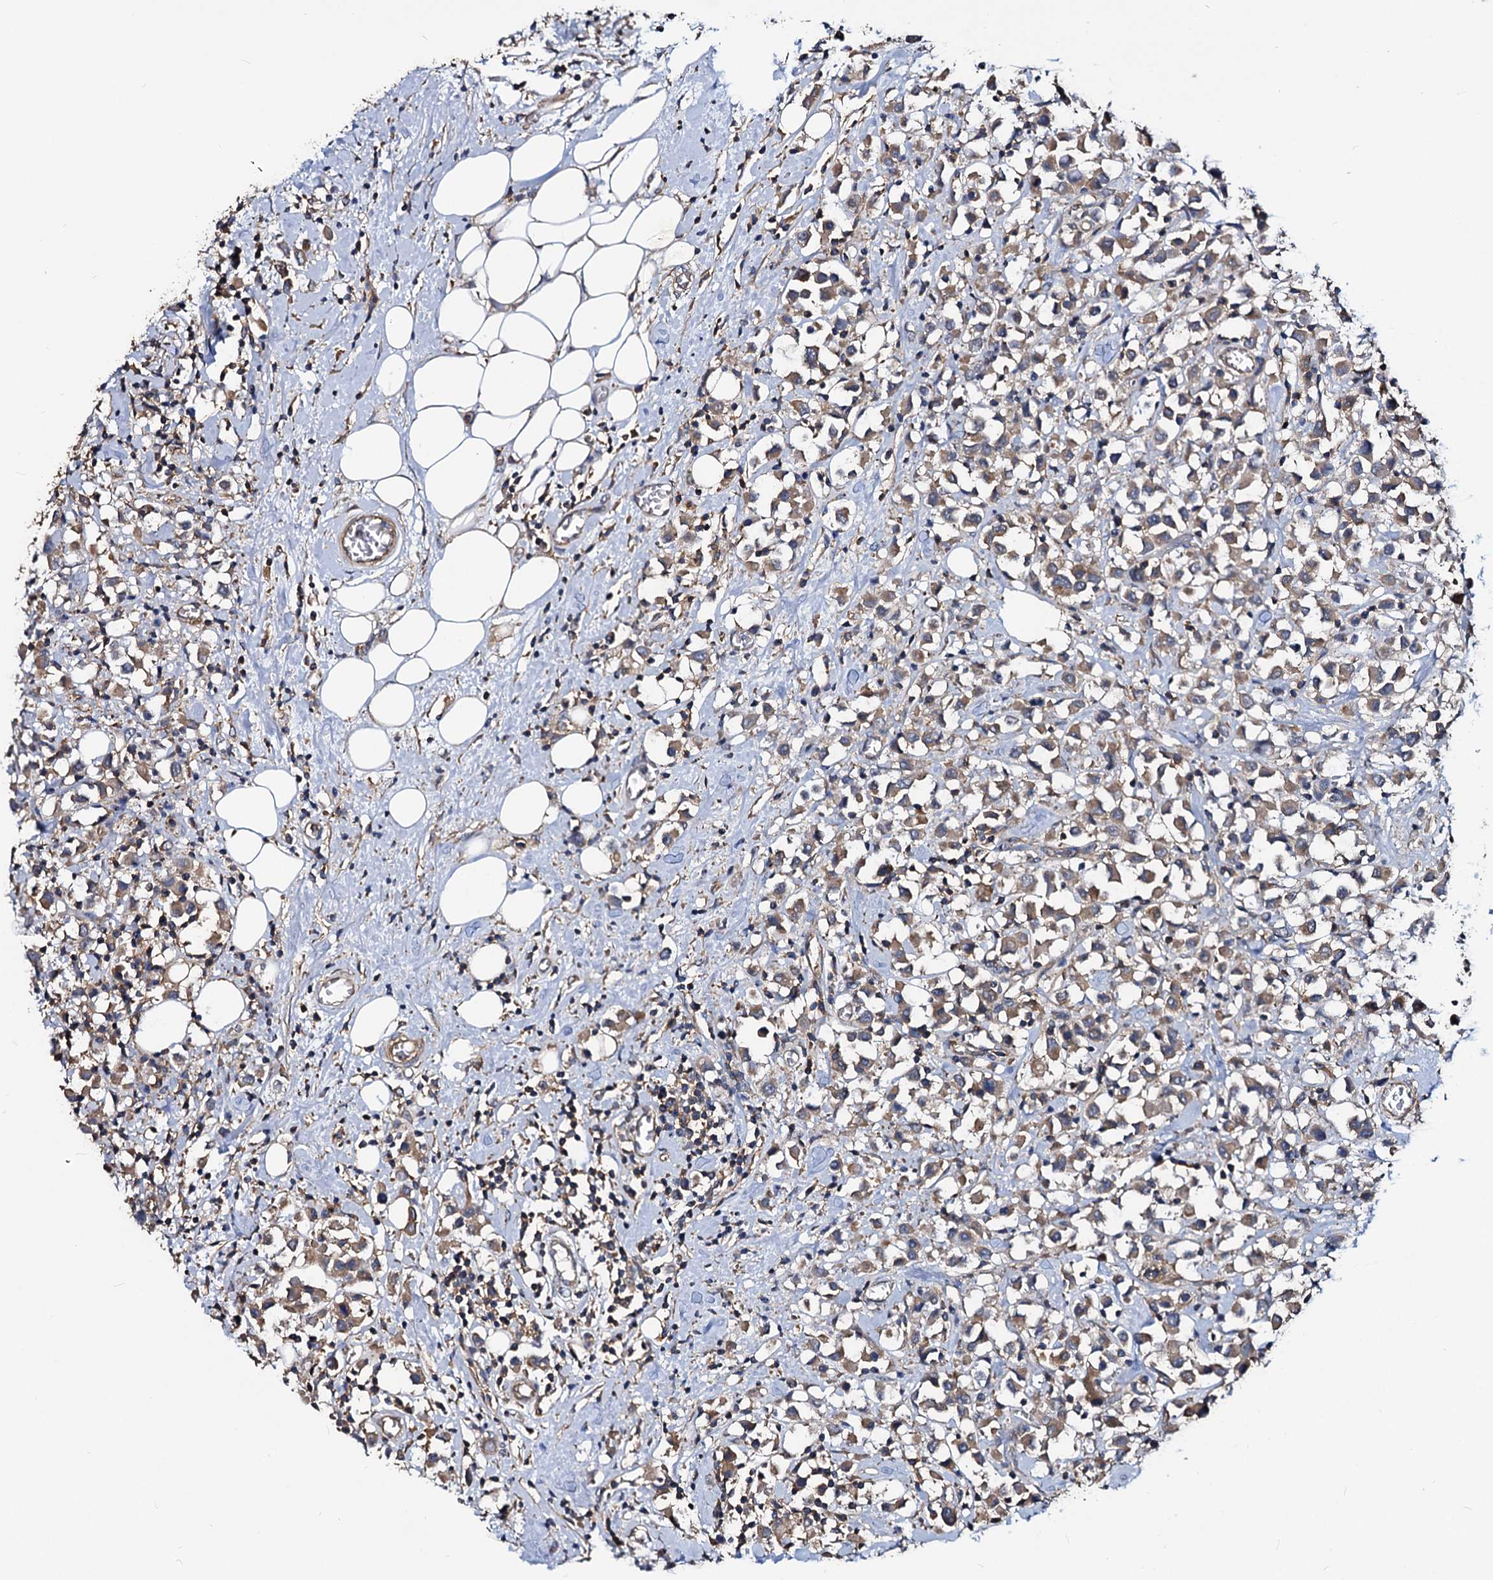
{"staining": {"intensity": "weak", "quantity": ">75%", "location": "cytoplasmic/membranous"}, "tissue": "breast cancer", "cell_type": "Tumor cells", "image_type": "cancer", "snomed": [{"axis": "morphology", "description": "Duct carcinoma"}, {"axis": "topography", "description": "Breast"}], "caption": "Immunohistochemistry (IHC) histopathology image of human invasive ductal carcinoma (breast) stained for a protein (brown), which demonstrates low levels of weak cytoplasmic/membranous positivity in about >75% of tumor cells.", "gene": "IDI1", "patient": {"sex": "female", "age": 61}}